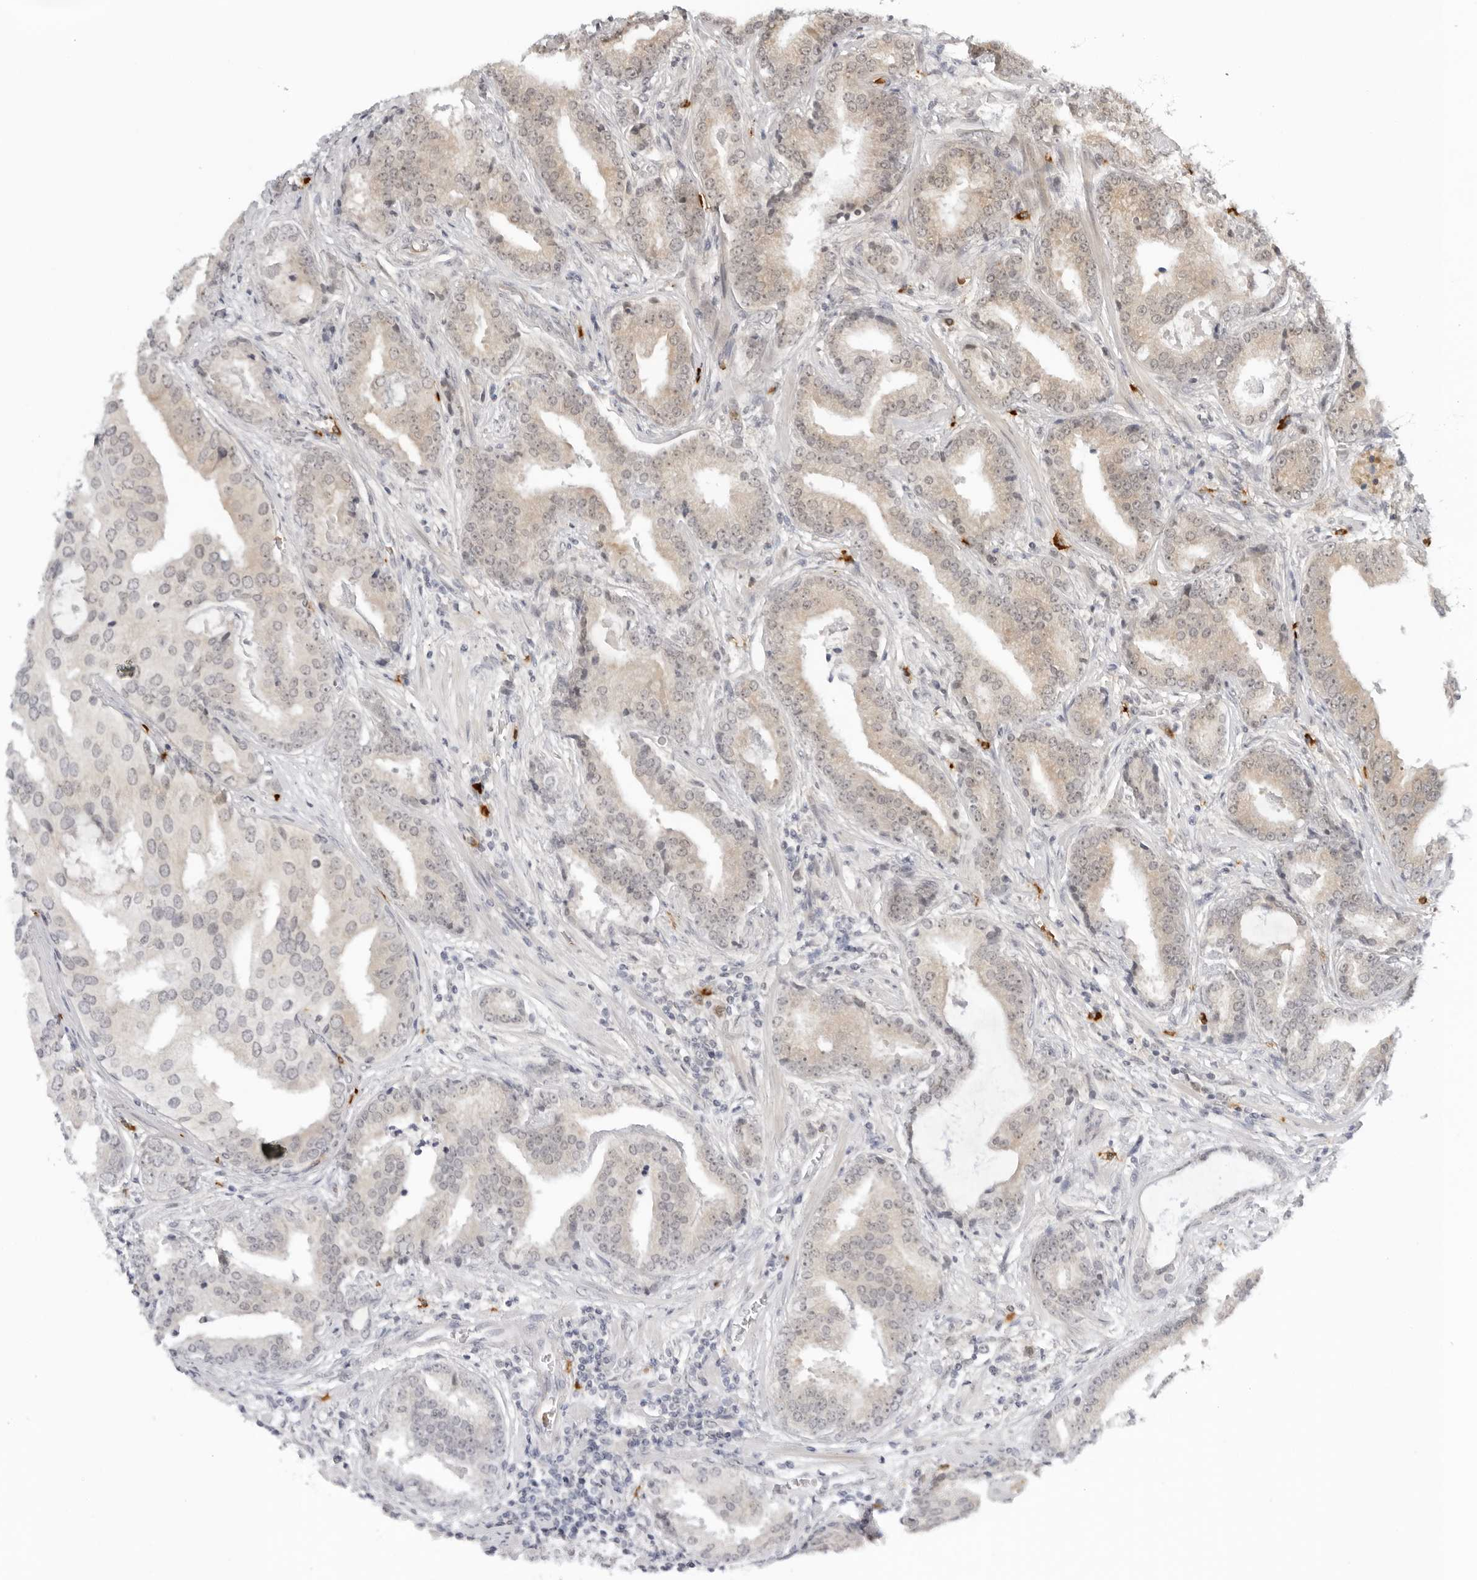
{"staining": {"intensity": "weak", "quantity": "<25%", "location": "cytoplasmic/membranous"}, "tissue": "prostate cancer", "cell_type": "Tumor cells", "image_type": "cancer", "snomed": [{"axis": "morphology", "description": "Adenocarcinoma, Low grade"}, {"axis": "topography", "description": "Prostate"}], "caption": "IHC image of neoplastic tissue: human prostate adenocarcinoma (low-grade) stained with DAB (3,3'-diaminobenzidine) exhibits no significant protein expression in tumor cells.", "gene": "SUGCT", "patient": {"sex": "male", "age": 67}}